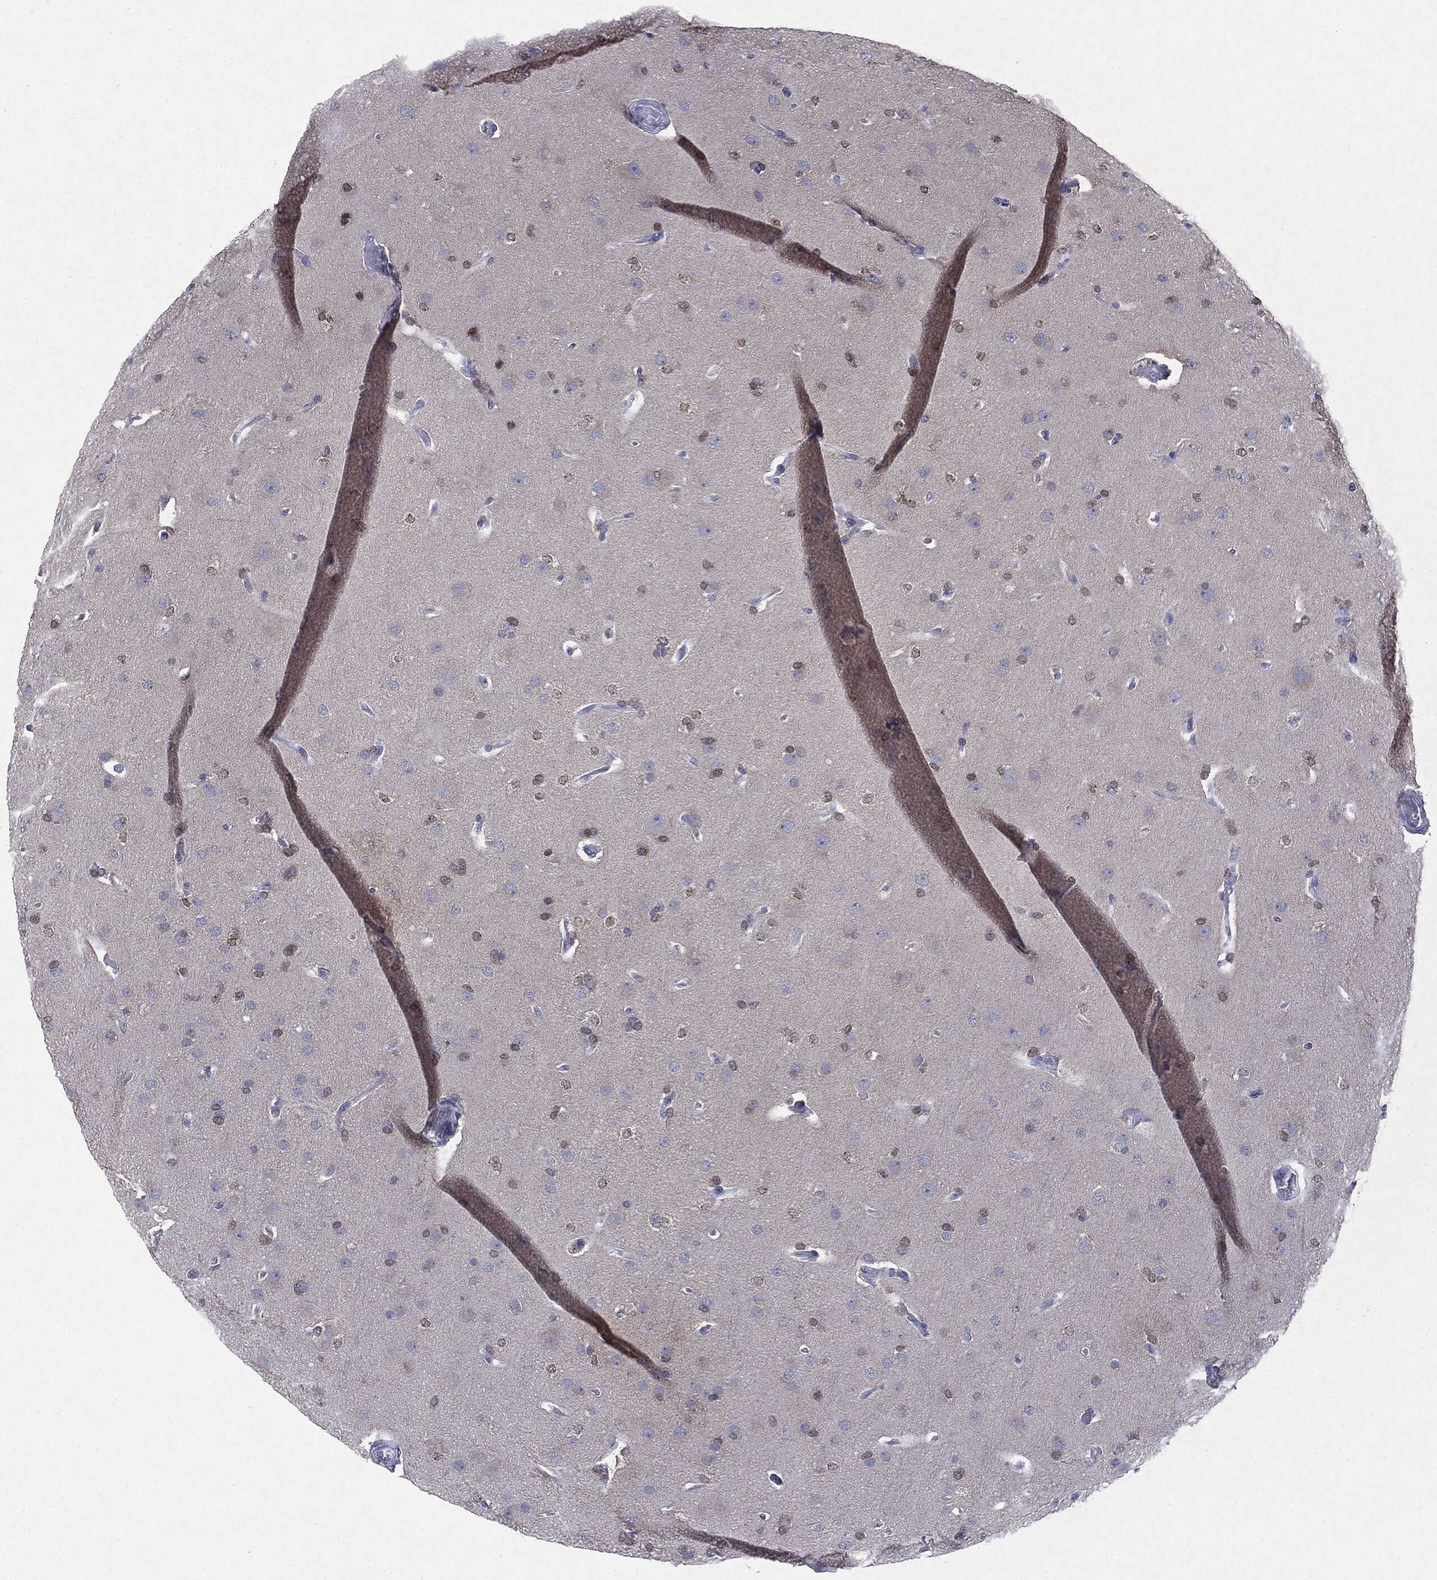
{"staining": {"intensity": "negative", "quantity": "none", "location": "none"}, "tissue": "glioma", "cell_type": "Tumor cells", "image_type": "cancer", "snomed": [{"axis": "morphology", "description": "Glioma, malignant, Low grade"}, {"axis": "topography", "description": "Brain"}], "caption": "This is an IHC image of human glioma. There is no staining in tumor cells.", "gene": "KIF2C", "patient": {"sex": "male", "age": 41}}